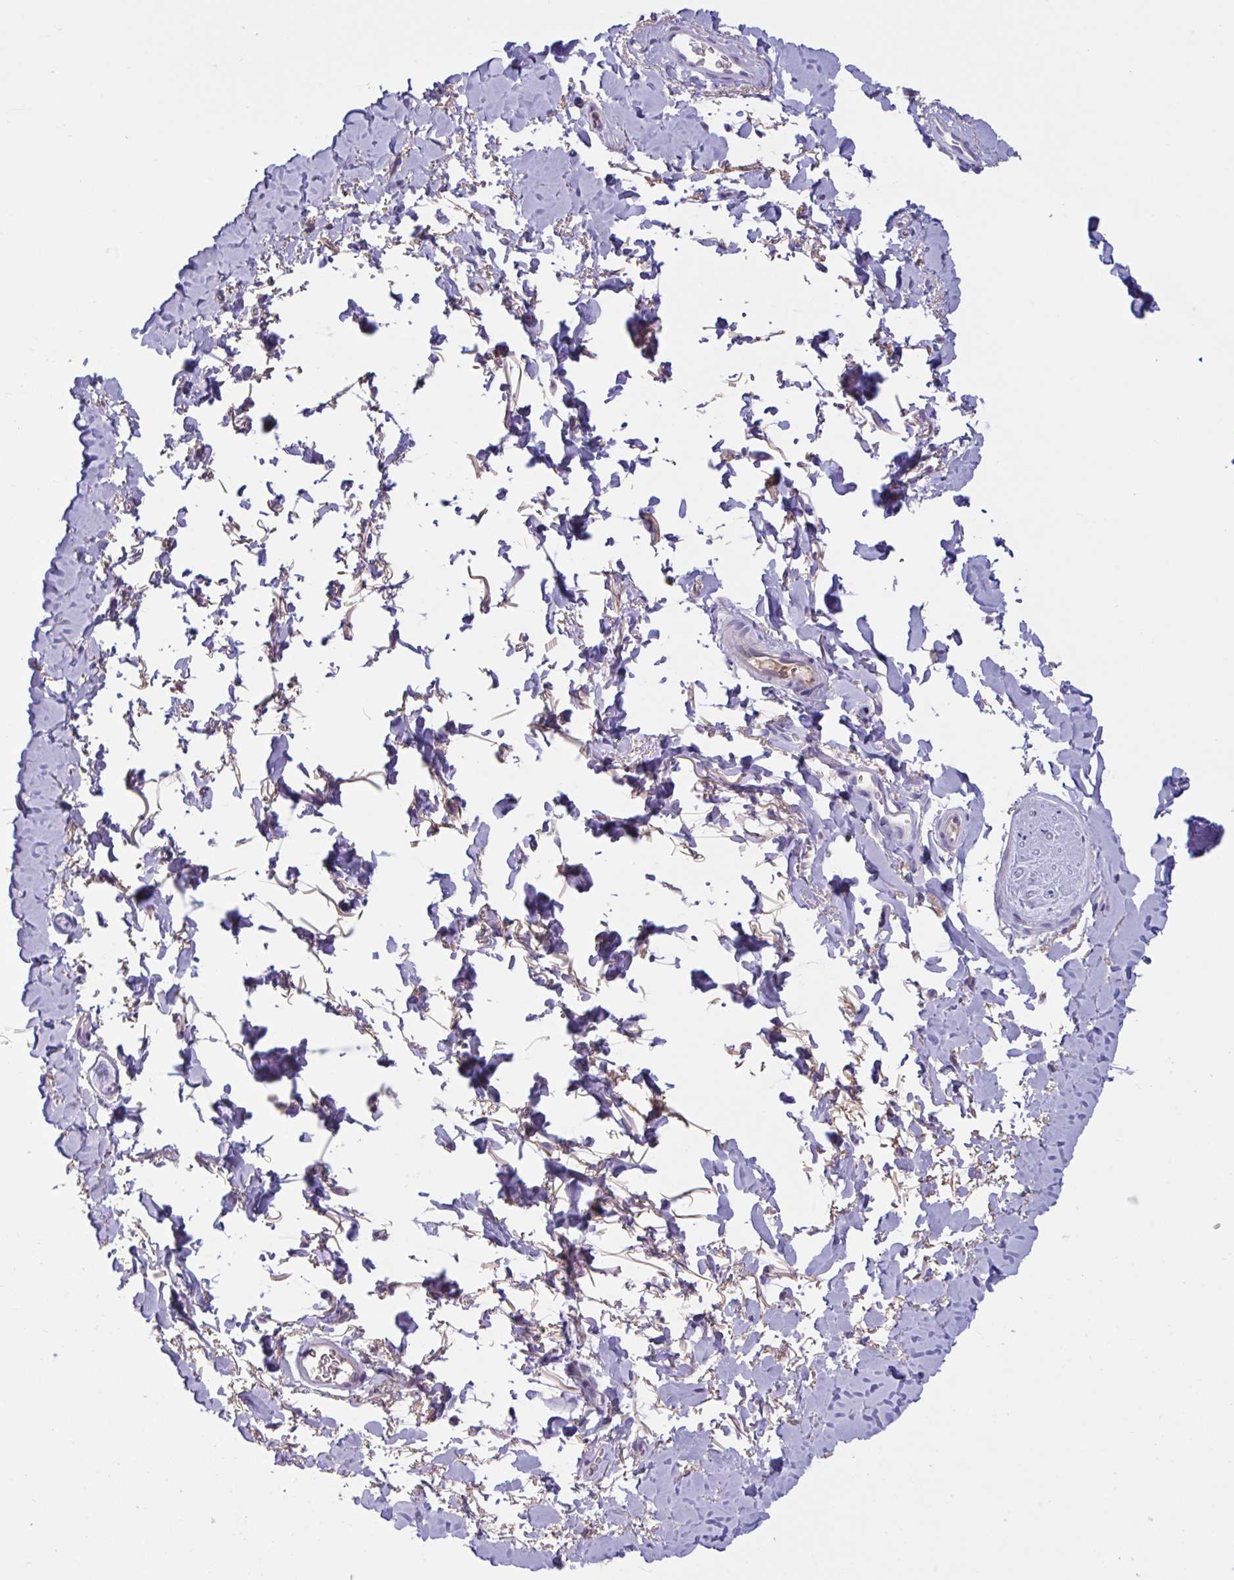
{"staining": {"intensity": "negative", "quantity": "none", "location": "none"}, "tissue": "adipose tissue", "cell_type": "Adipocytes", "image_type": "normal", "snomed": [{"axis": "morphology", "description": "Normal tissue, NOS"}, {"axis": "topography", "description": "Vulva"}, {"axis": "topography", "description": "Peripheral nerve tissue"}], "caption": "This is a image of immunohistochemistry (IHC) staining of normal adipose tissue, which shows no expression in adipocytes. Nuclei are stained in blue.", "gene": "WNT9B", "patient": {"sex": "female", "age": 66}}